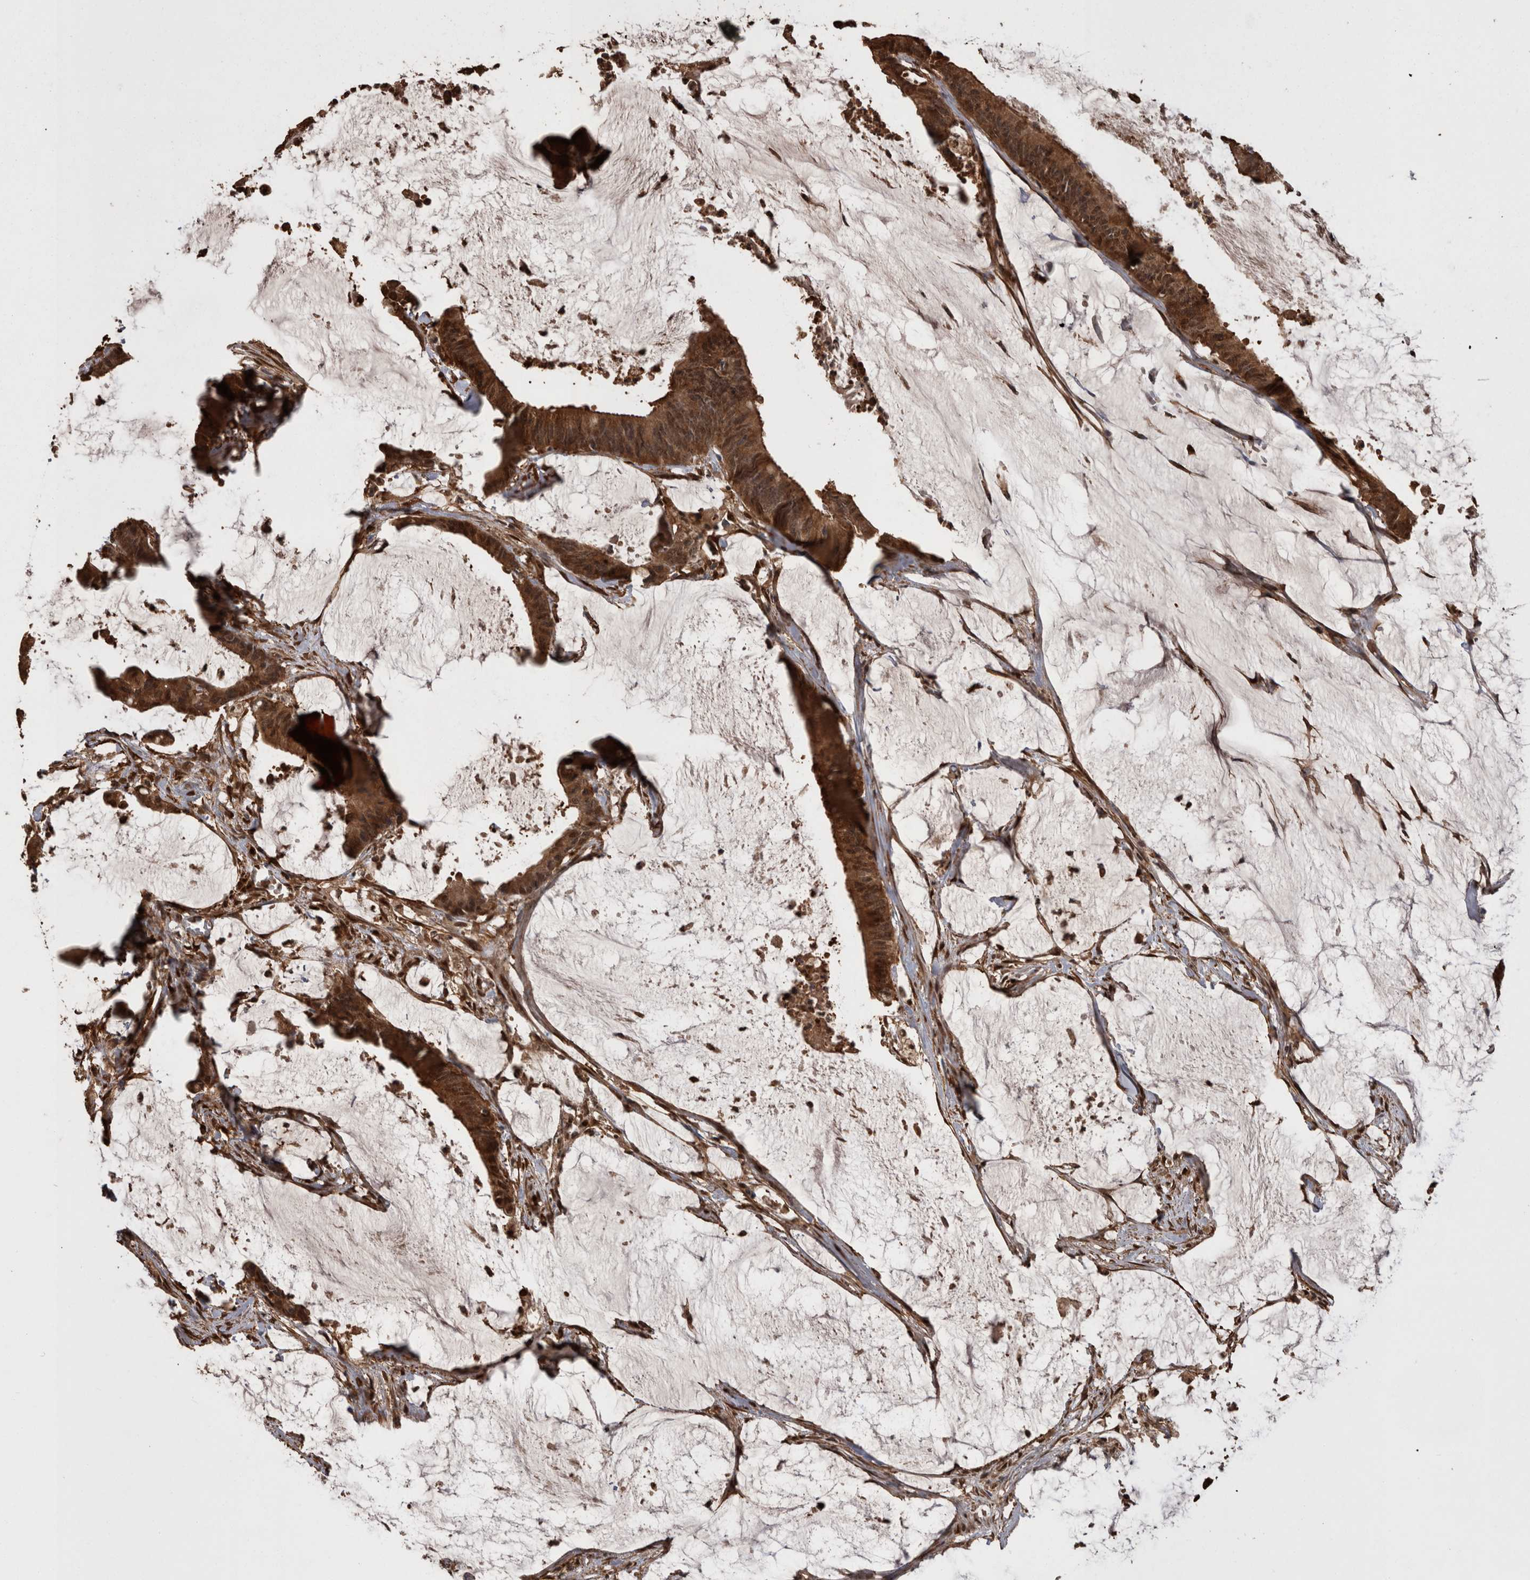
{"staining": {"intensity": "strong", "quantity": ">75%", "location": "cytoplasmic/membranous,nuclear"}, "tissue": "colorectal cancer", "cell_type": "Tumor cells", "image_type": "cancer", "snomed": [{"axis": "morphology", "description": "Adenocarcinoma, NOS"}, {"axis": "topography", "description": "Rectum"}], "caption": "Immunohistochemistry micrograph of colorectal cancer (adenocarcinoma) stained for a protein (brown), which shows high levels of strong cytoplasmic/membranous and nuclear expression in about >75% of tumor cells.", "gene": "LXN", "patient": {"sex": "female", "age": 66}}